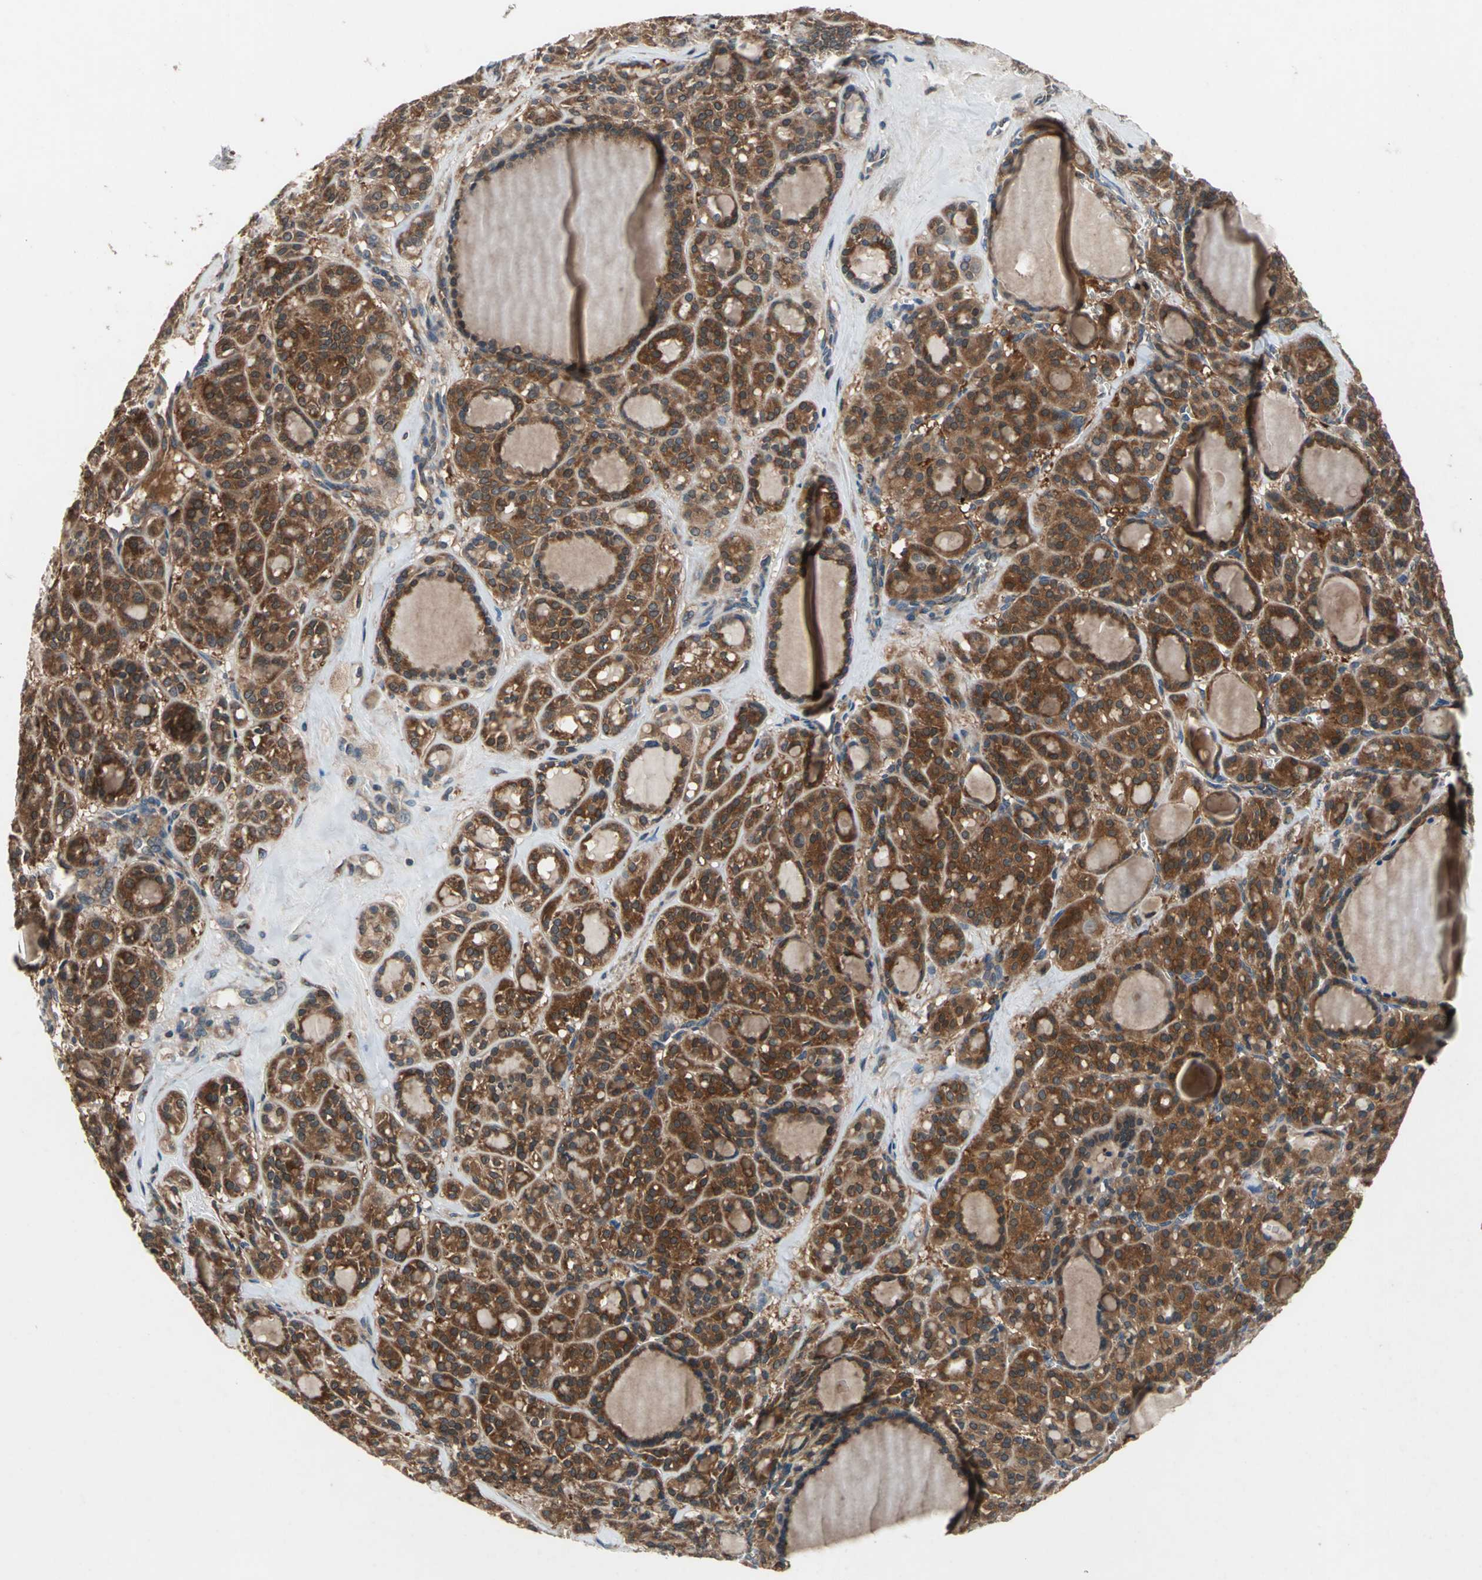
{"staining": {"intensity": "strong", "quantity": ">75%", "location": "cytoplasmic/membranous"}, "tissue": "thyroid cancer", "cell_type": "Tumor cells", "image_type": "cancer", "snomed": [{"axis": "morphology", "description": "Follicular adenoma carcinoma, NOS"}, {"axis": "topography", "description": "Thyroid gland"}], "caption": "DAB immunohistochemical staining of thyroid cancer exhibits strong cytoplasmic/membranous protein positivity in approximately >75% of tumor cells.", "gene": "CAPN1", "patient": {"sex": "female", "age": 71}}